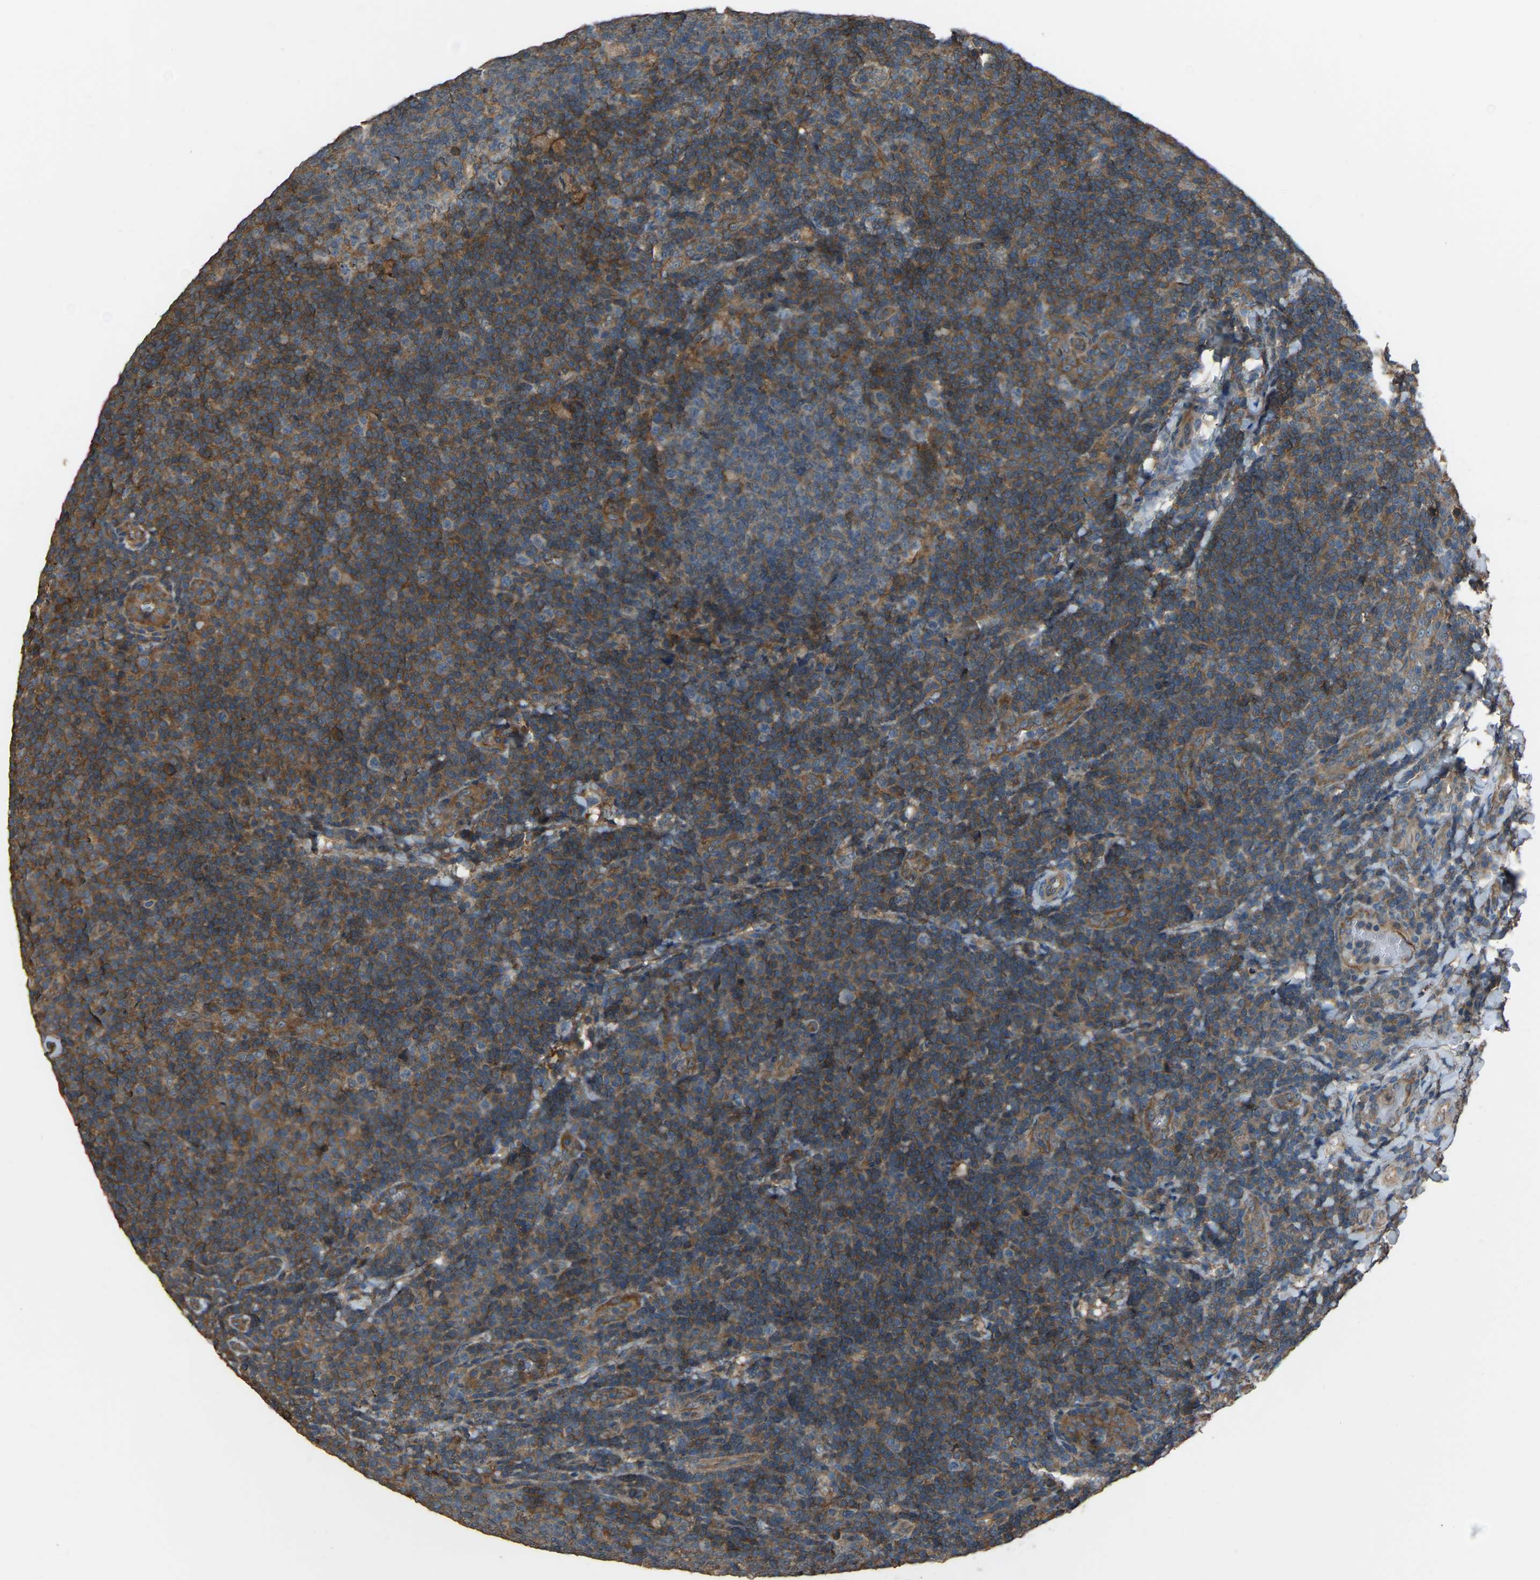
{"staining": {"intensity": "weak", "quantity": "25%-75%", "location": "cytoplasmic/membranous"}, "tissue": "tonsil", "cell_type": "Germinal center cells", "image_type": "normal", "snomed": [{"axis": "morphology", "description": "Normal tissue, NOS"}, {"axis": "topography", "description": "Tonsil"}], "caption": "IHC image of normal tonsil: tonsil stained using immunohistochemistry shows low levels of weak protein expression localized specifically in the cytoplasmic/membranous of germinal center cells, appearing as a cytoplasmic/membranous brown color.", "gene": "SLC4A2", "patient": {"sex": "male", "age": 17}}